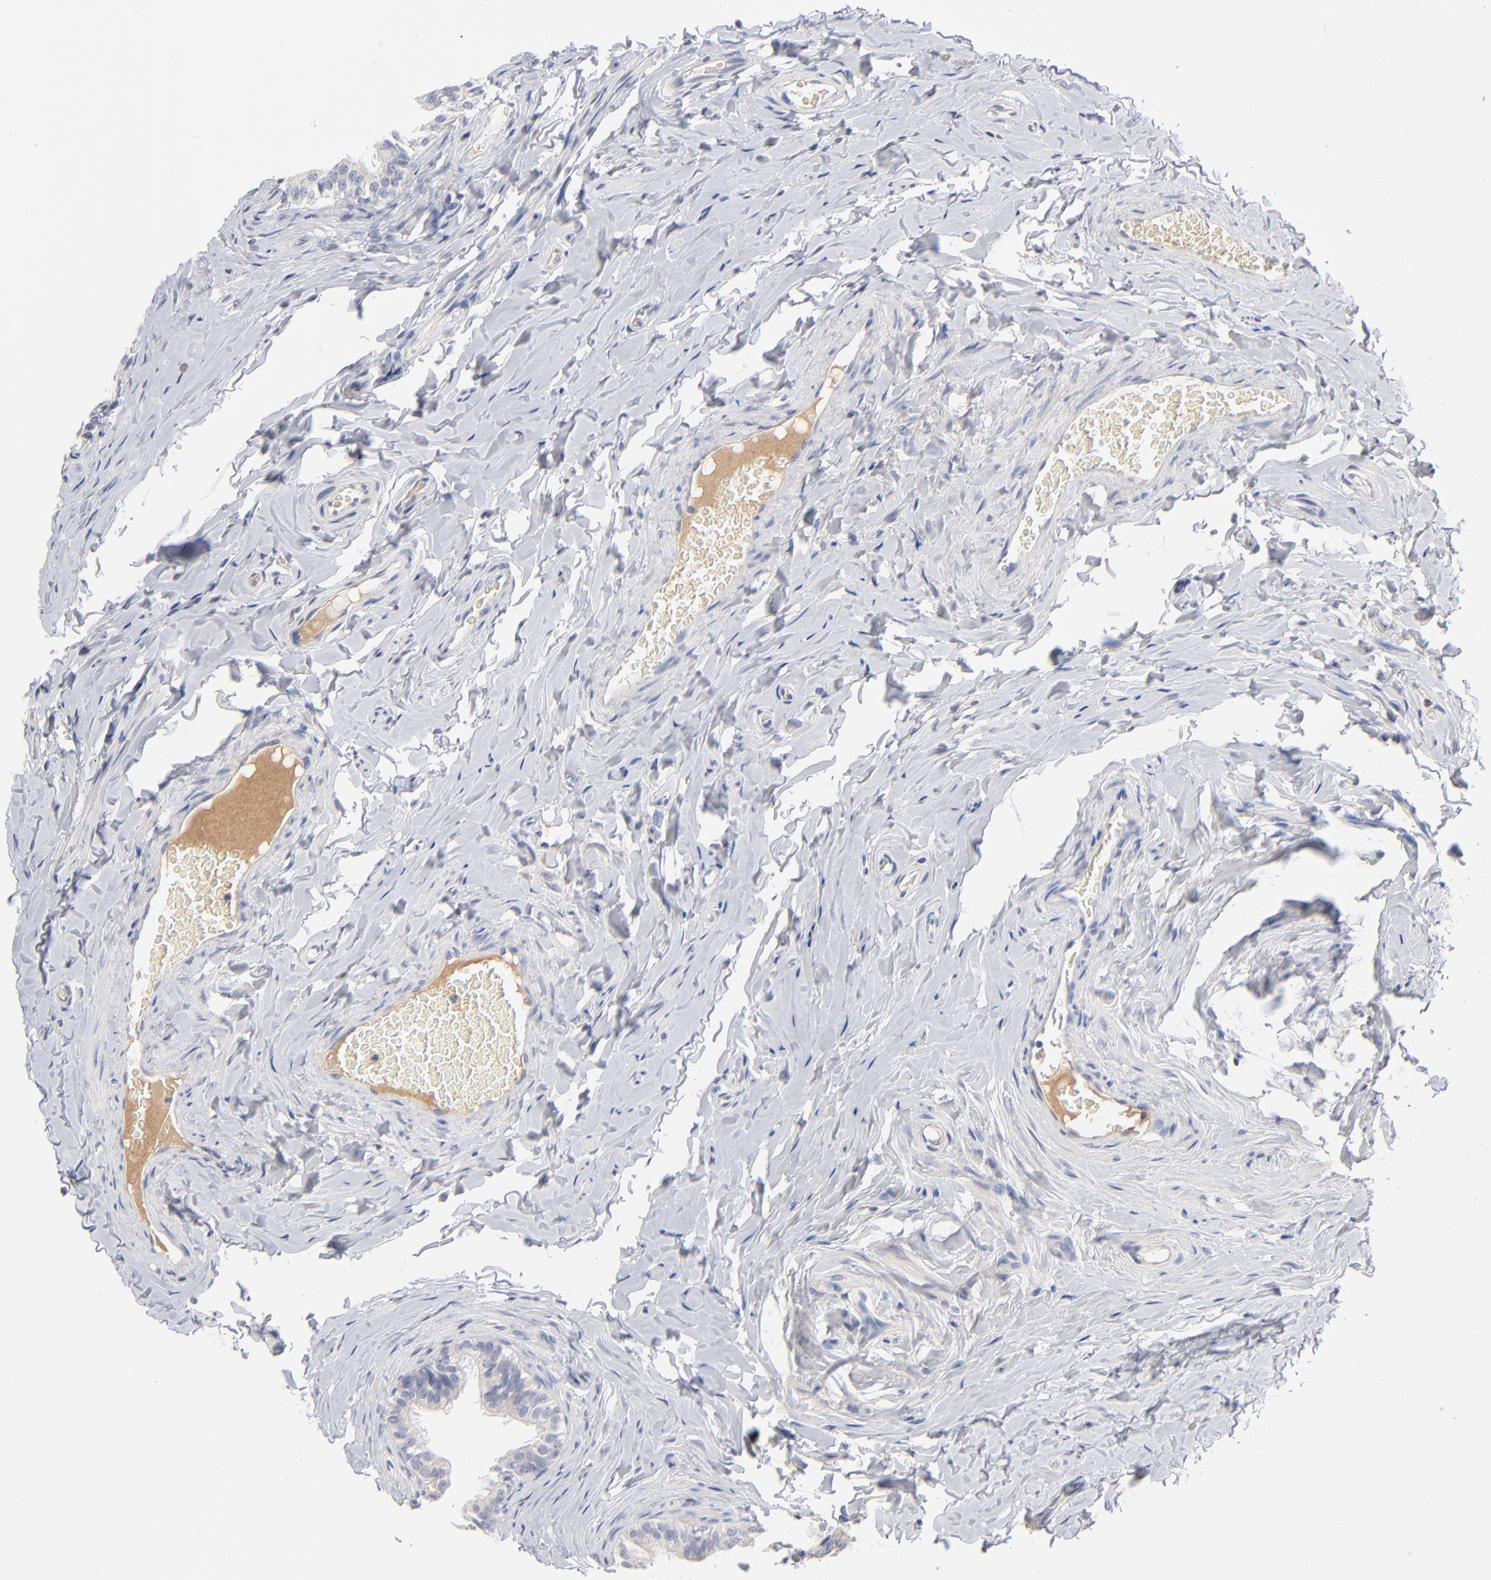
{"staining": {"intensity": "negative", "quantity": "none", "location": "none"}, "tissue": "epididymis", "cell_type": "Glandular cells", "image_type": "normal", "snomed": [{"axis": "morphology", "description": "Normal tissue, NOS"}, {"axis": "topography", "description": "Soft tissue"}, {"axis": "topography", "description": "Epididymis"}], "caption": "Immunohistochemistry (IHC) of benign human epididymis demonstrates no expression in glandular cells. Brightfield microscopy of immunohistochemistry (IHC) stained with DAB (3,3'-diaminobenzidine) (brown) and hematoxylin (blue), captured at high magnification.", "gene": "F12", "patient": {"sex": "male", "age": 26}}